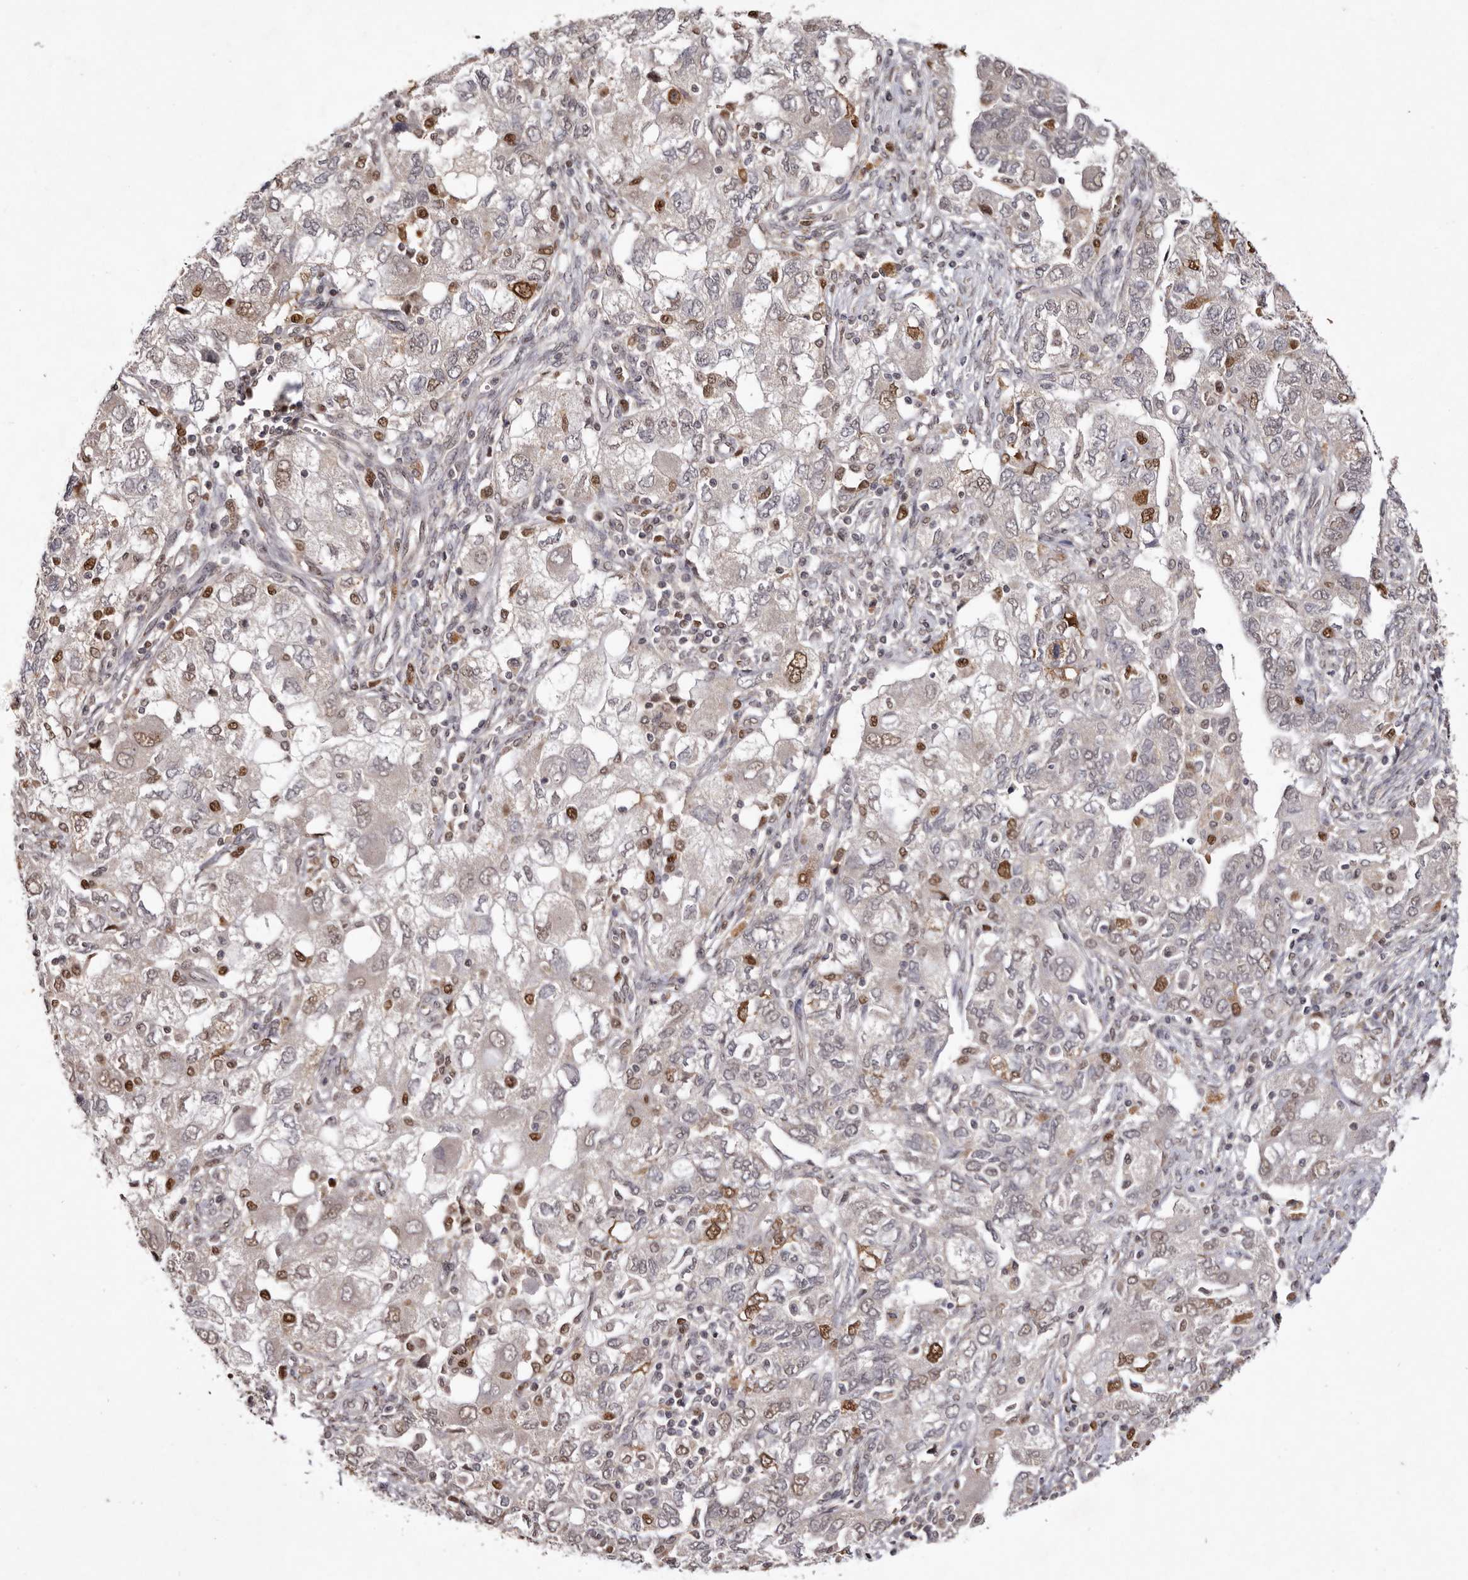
{"staining": {"intensity": "moderate", "quantity": "<25%", "location": "nuclear"}, "tissue": "ovarian cancer", "cell_type": "Tumor cells", "image_type": "cancer", "snomed": [{"axis": "morphology", "description": "Carcinoma, NOS"}, {"axis": "morphology", "description": "Cystadenocarcinoma, serous, NOS"}, {"axis": "topography", "description": "Ovary"}], "caption": "Immunohistochemistry of human serous cystadenocarcinoma (ovarian) exhibits low levels of moderate nuclear staining in about <25% of tumor cells. Using DAB (3,3'-diaminobenzidine) (brown) and hematoxylin (blue) stains, captured at high magnification using brightfield microscopy.", "gene": "NOTCH1", "patient": {"sex": "female", "age": 69}}